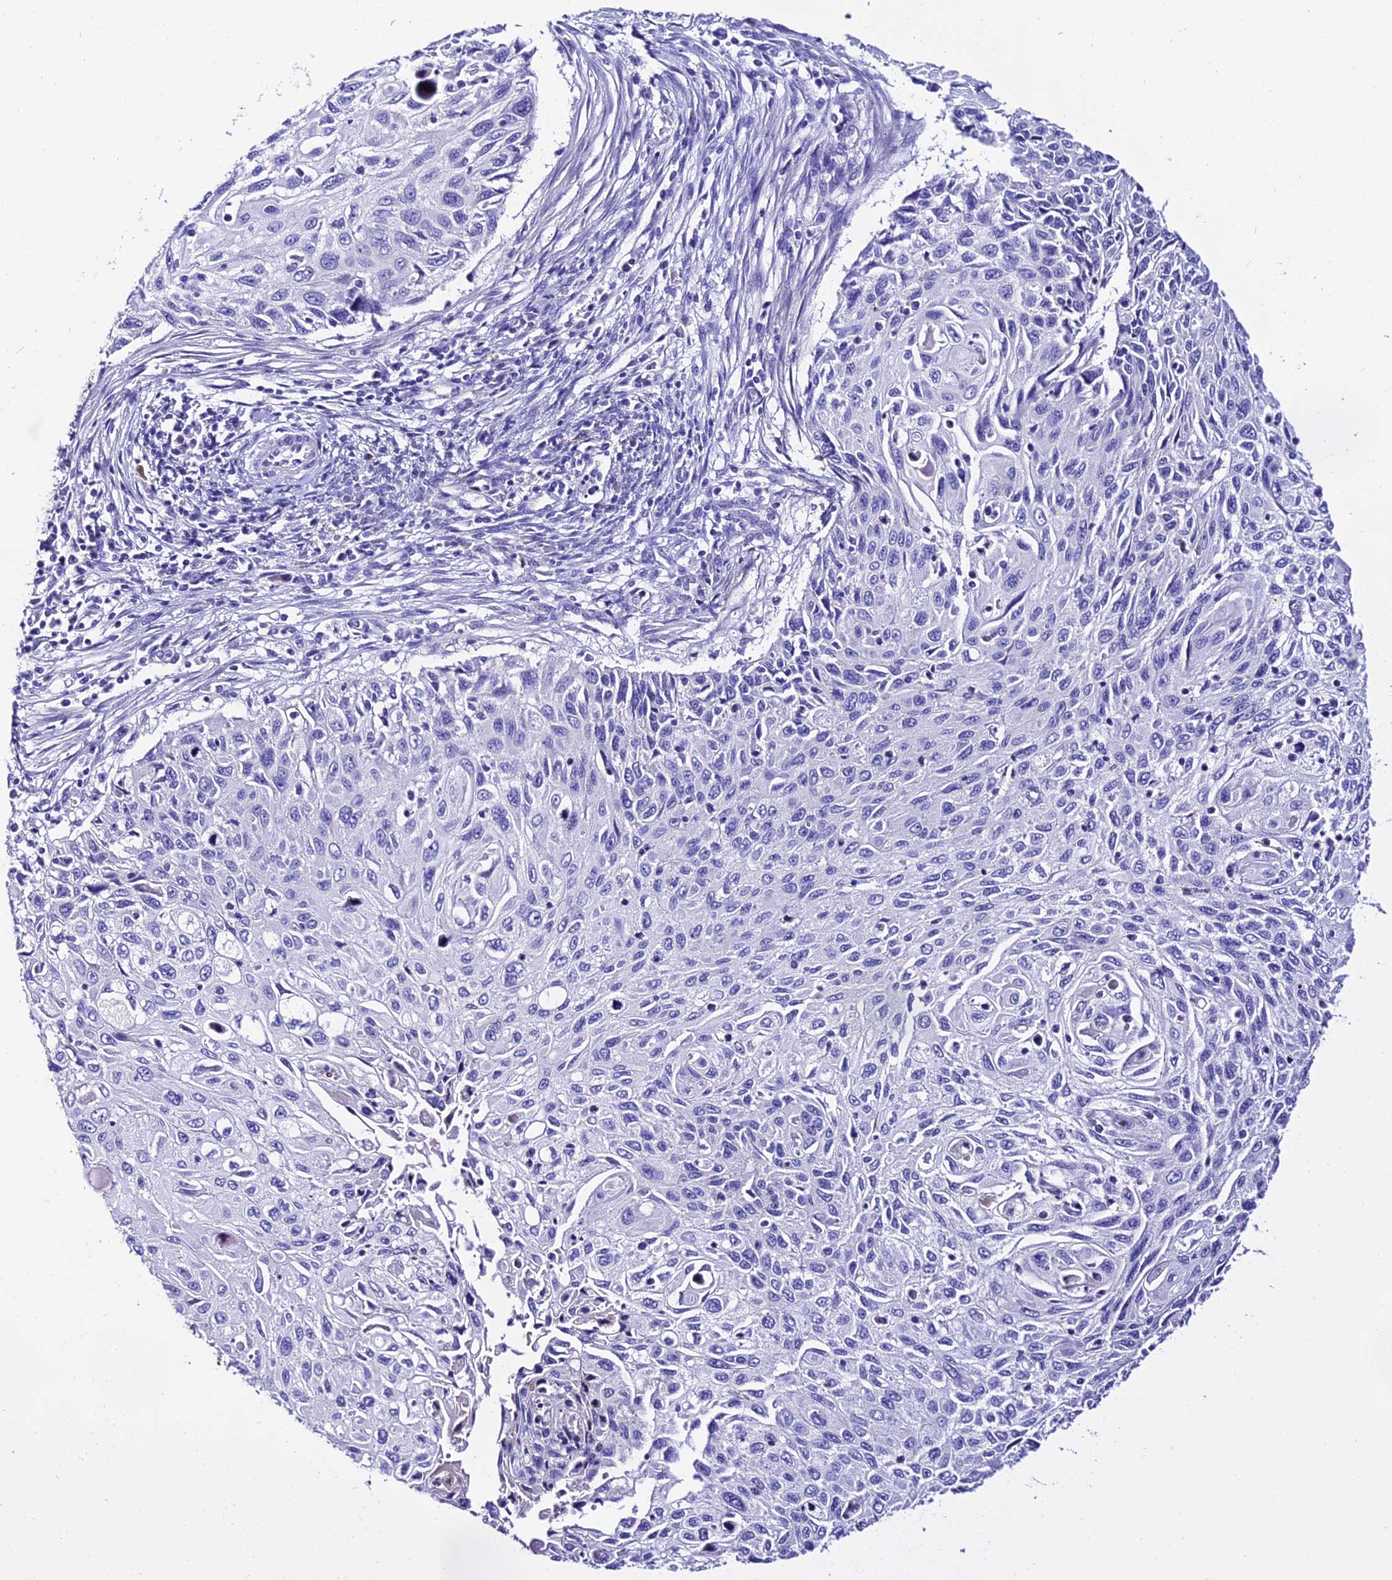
{"staining": {"intensity": "negative", "quantity": "none", "location": "none"}, "tissue": "cervical cancer", "cell_type": "Tumor cells", "image_type": "cancer", "snomed": [{"axis": "morphology", "description": "Squamous cell carcinoma, NOS"}, {"axis": "topography", "description": "Cervix"}], "caption": "The immunohistochemistry photomicrograph has no significant expression in tumor cells of squamous cell carcinoma (cervical) tissue. Nuclei are stained in blue.", "gene": "DEFB106A", "patient": {"sex": "female", "age": 70}}